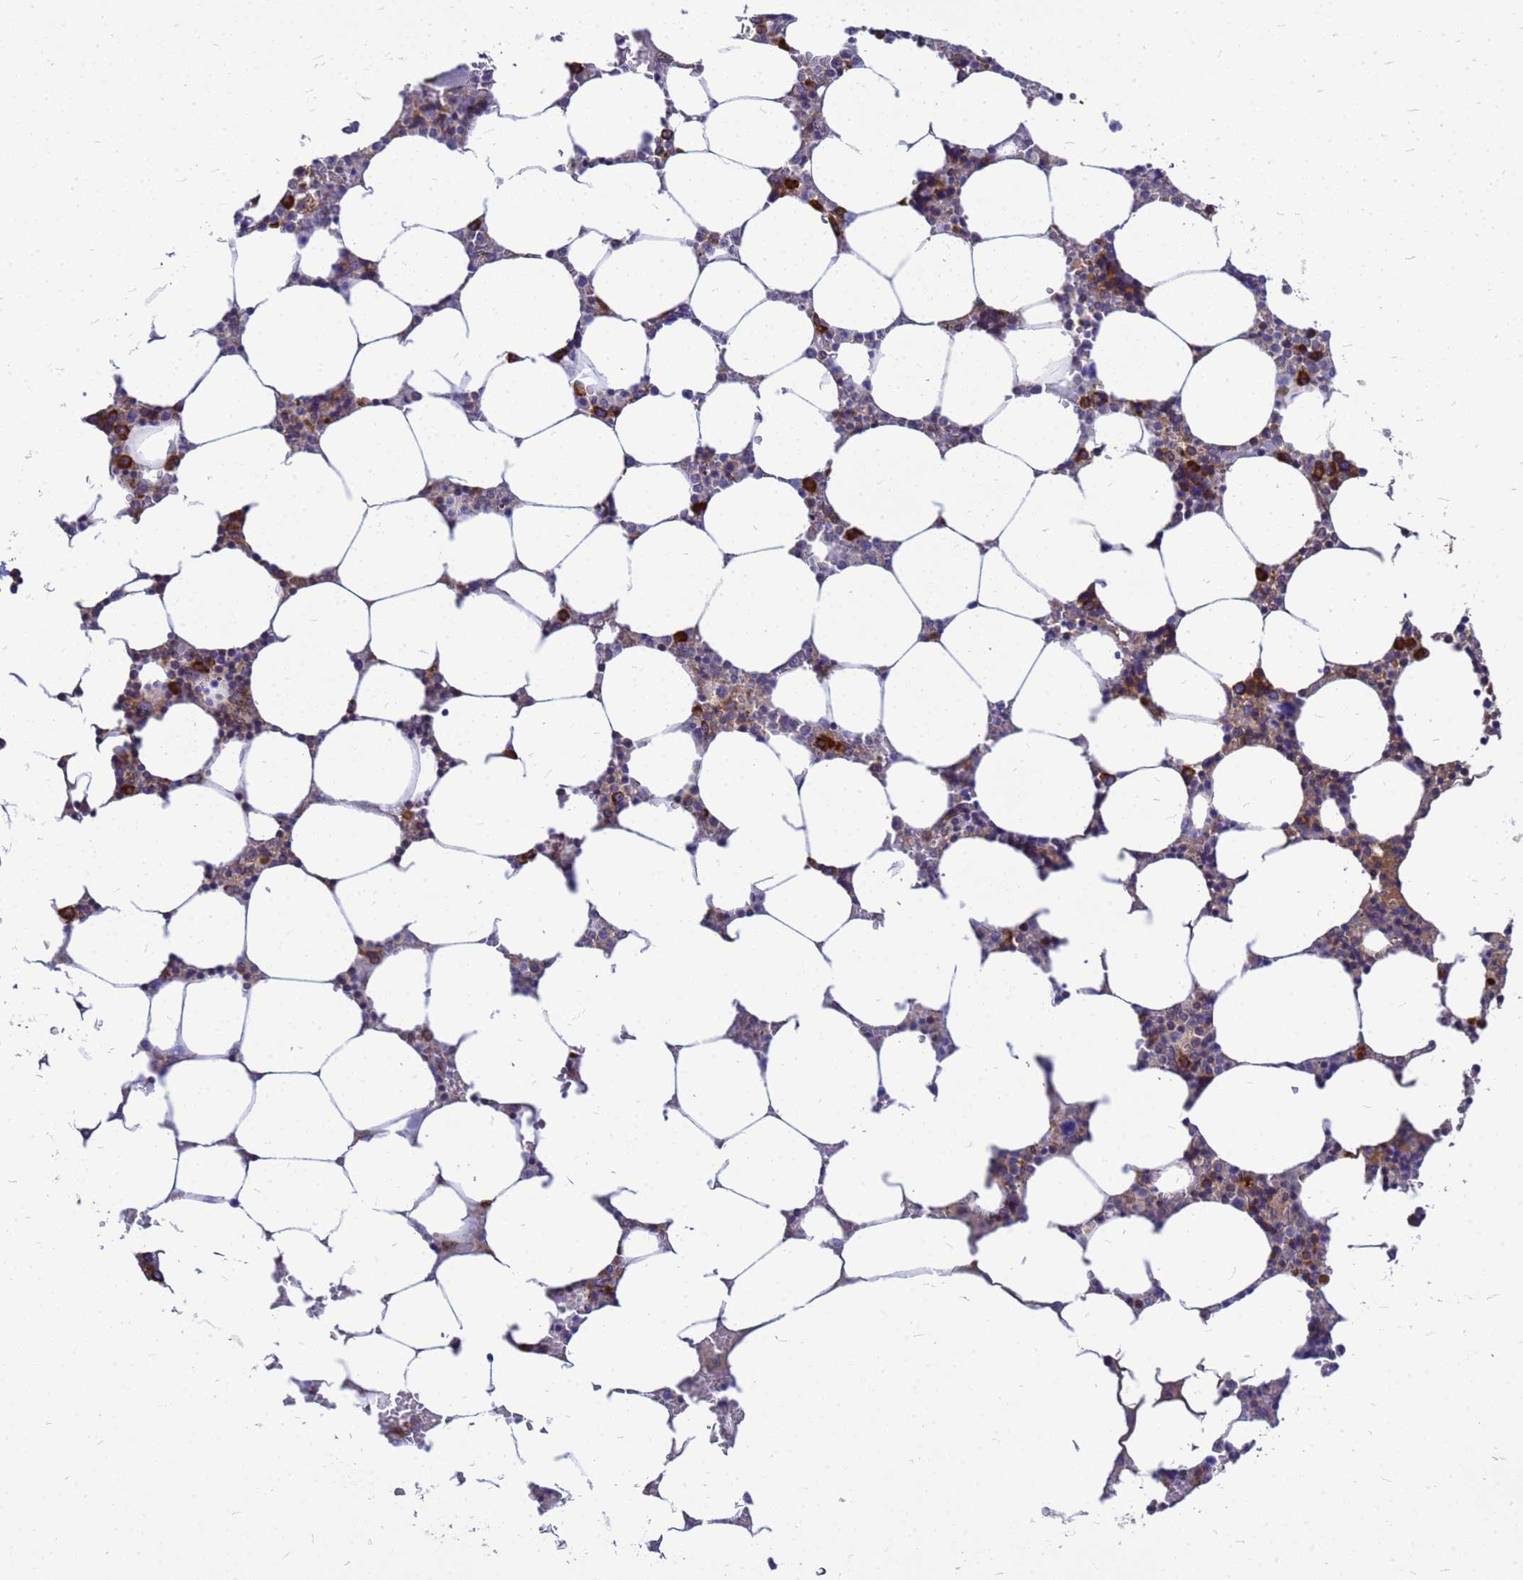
{"staining": {"intensity": "strong", "quantity": "<25%", "location": "cytoplasmic/membranous"}, "tissue": "bone marrow", "cell_type": "Hematopoietic cells", "image_type": "normal", "snomed": [{"axis": "morphology", "description": "Normal tissue, NOS"}, {"axis": "topography", "description": "Bone marrow"}], "caption": "This image exhibits IHC staining of benign bone marrow, with medium strong cytoplasmic/membranous staining in about <25% of hematopoietic cells.", "gene": "EEF1D", "patient": {"sex": "male", "age": 64}}